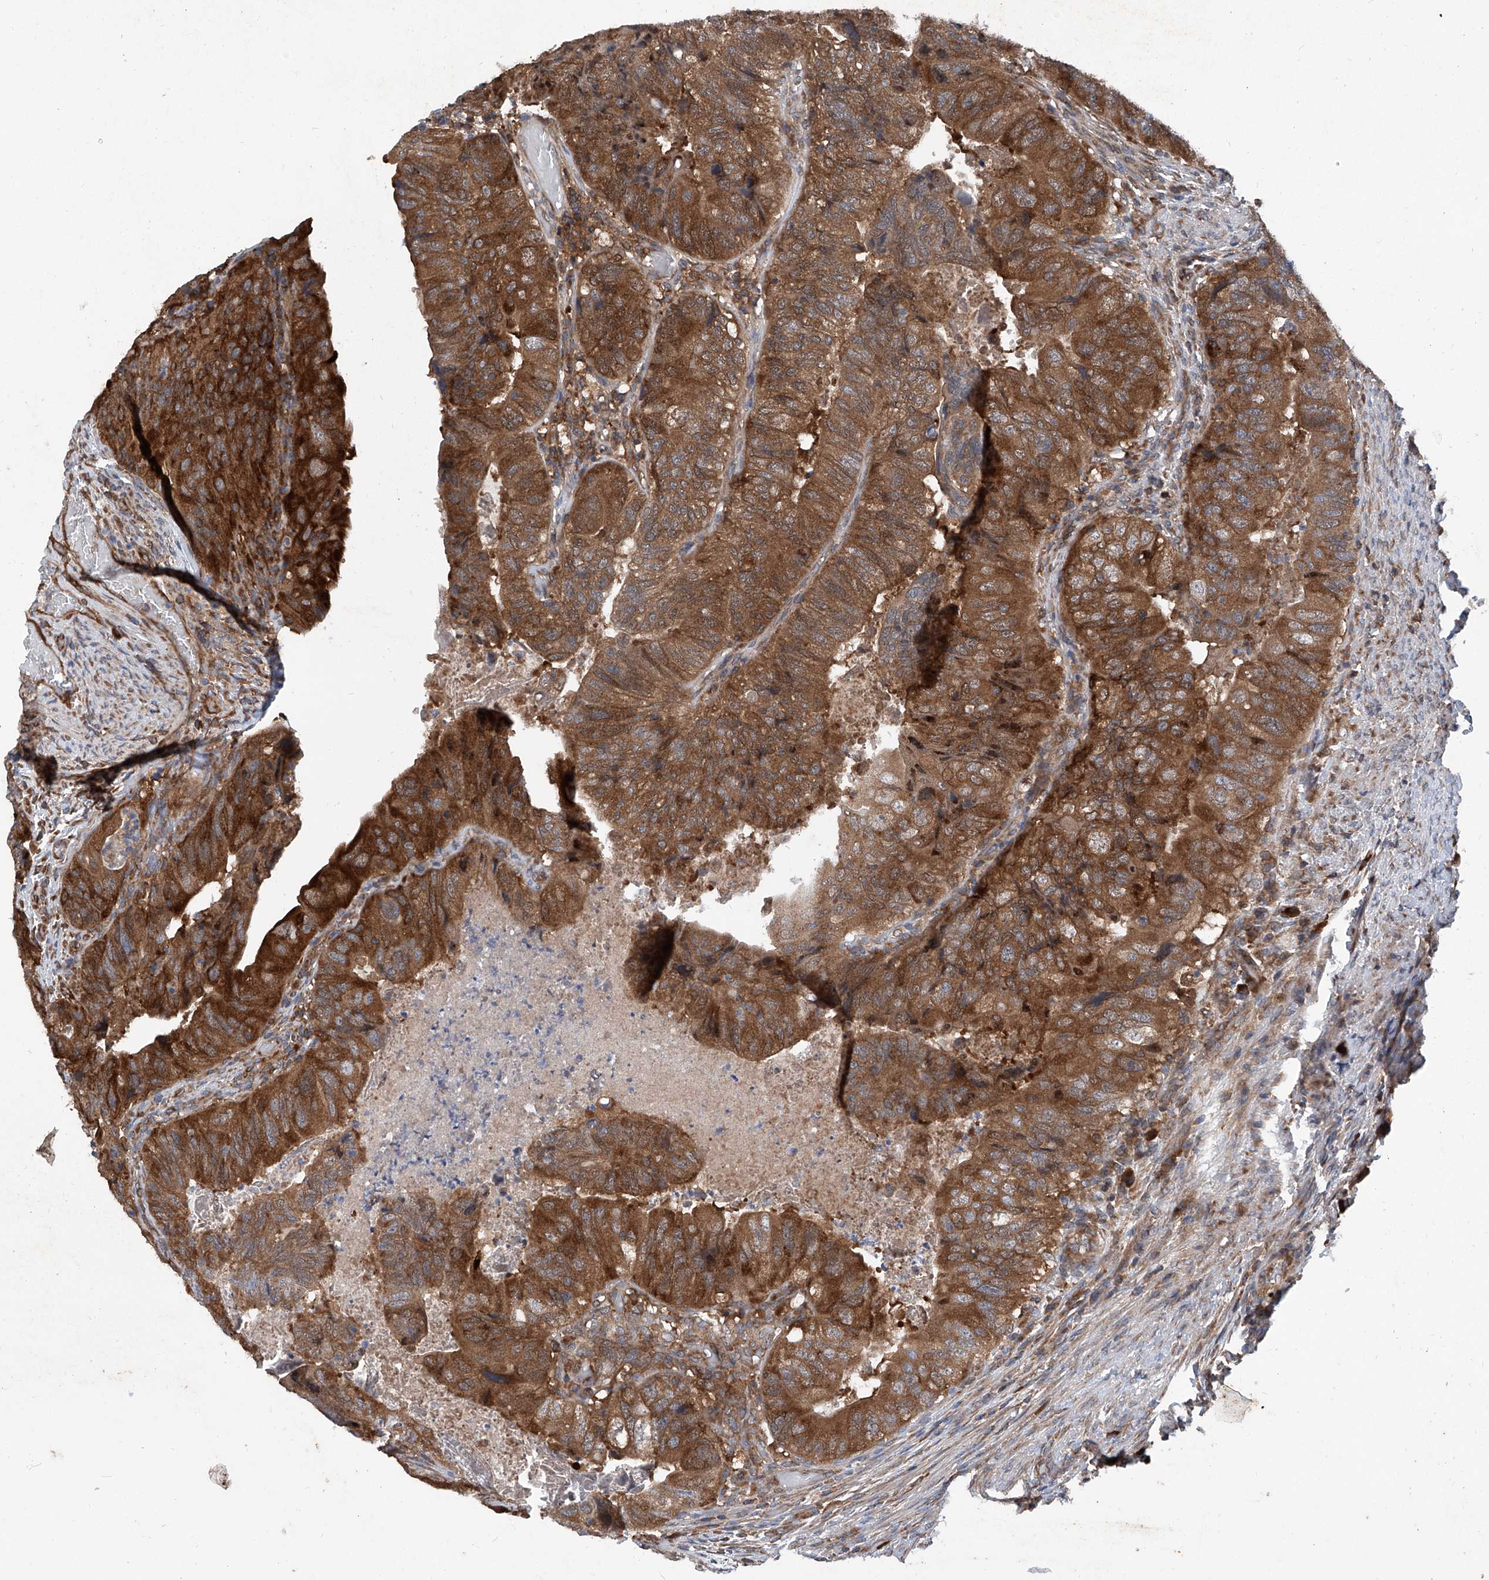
{"staining": {"intensity": "strong", "quantity": ">75%", "location": "cytoplasmic/membranous"}, "tissue": "colorectal cancer", "cell_type": "Tumor cells", "image_type": "cancer", "snomed": [{"axis": "morphology", "description": "Adenocarcinoma, NOS"}, {"axis": "topography", "description": "Rectum"}], "caption": "An immunohistochemistry histopathology image of neoplastic tissue is shown. Protein staining in brown highlights strong cytoplasmic/membranous positivity in colorectal cancer (adenocarcinoma) within tumor cells.", "gene": "ASCC3", "patient": {"sex": "male", "age": 63}}